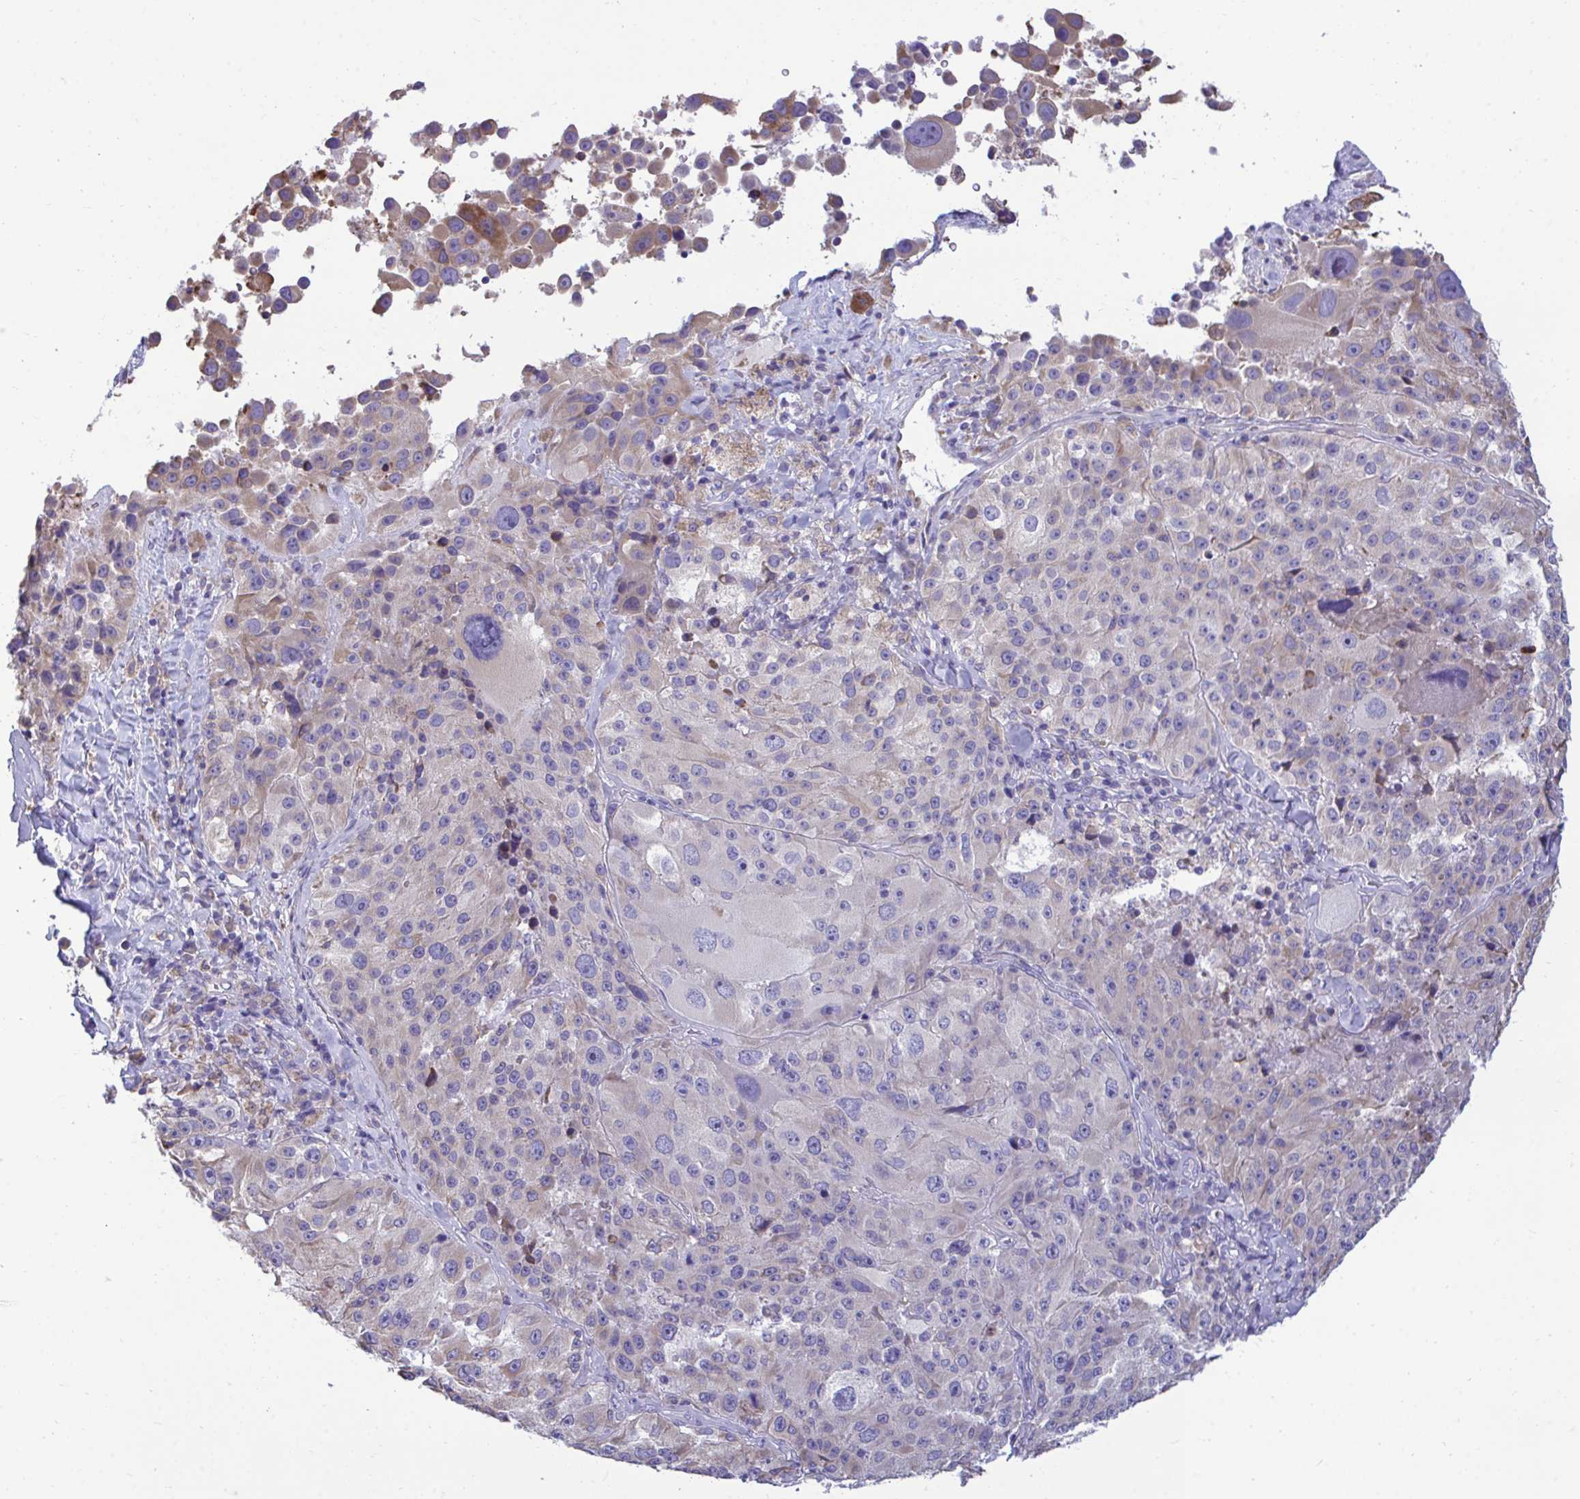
{"staining": {"intensity": "weak", "quantity": "<25%", "location": "cytoplasmic/membranous"}, "tissue": "melanoma", "cell_type": "Tumor cells", "image_type": "cancer", "snomed": [{"axis": "morphology", "description": "Malignant melanoma, Metastatic site"}, {"axis": "topography", "description": "Lymph node"}], "caption": "Tumor cells are negative for protein expression in human malignant melanoma (metastatic site).", "gene": "PIGK", "patient": {"sex": "male", "age": 62}}